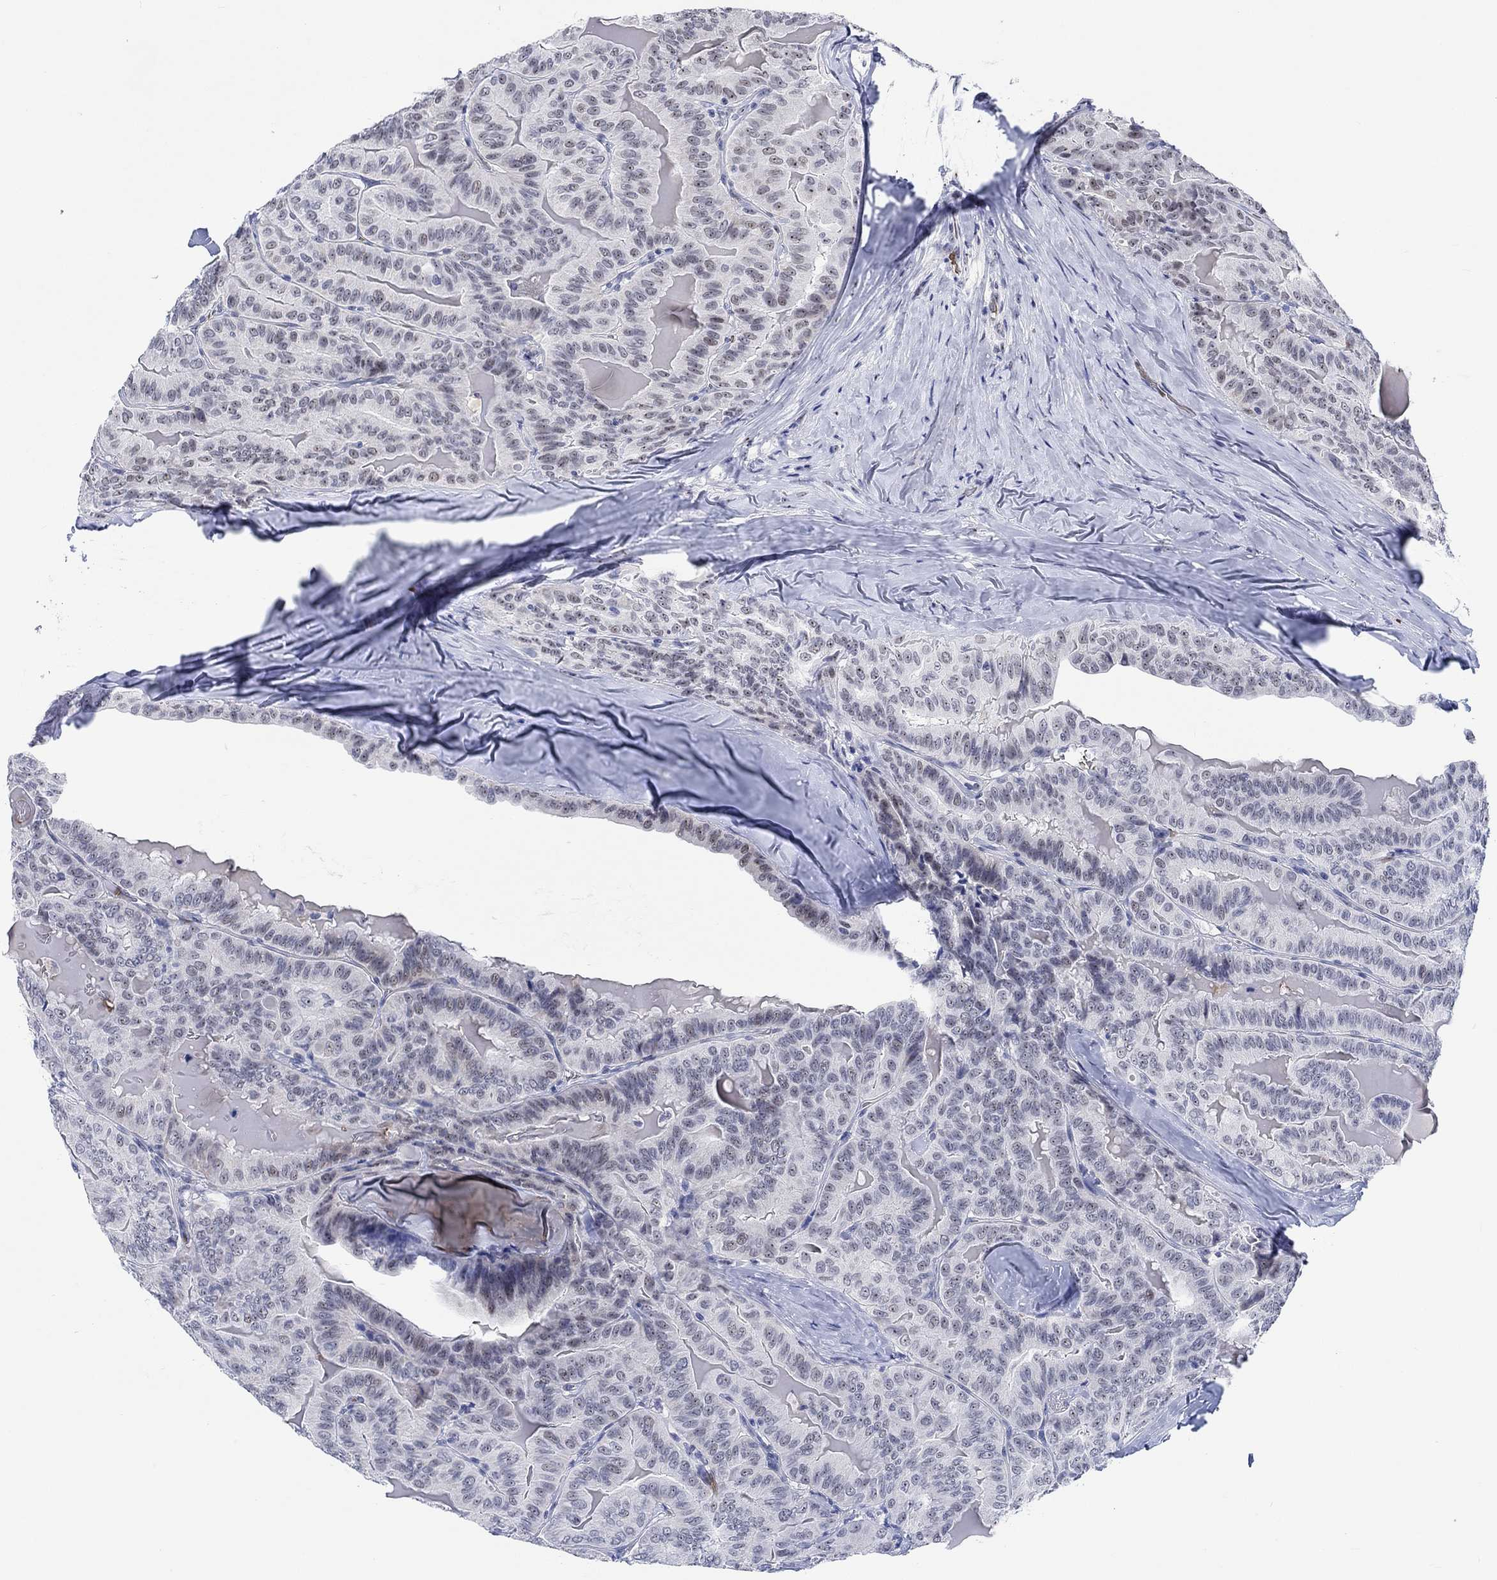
{"staining": {"intensity": "moderate", "quantity": "25%-75%", "location": "nuclear"}, "tissue": "thyroid cancer", "cell_type": "Tumor cells", "image_type": "cancer", "snomed": [{"axis": "morphology", "description": "Papillary adenocarcinoma, NOS"}, {"axis": "topography", "description": "Thyroid gland"}], "caption": "A brown stain labels moderate nuclear positivity of a protein in human thyroid papillary adenocarcinoma tumor cells.", "gene": "ZNF446", "patient": {"sex": "female", "age": 68}}